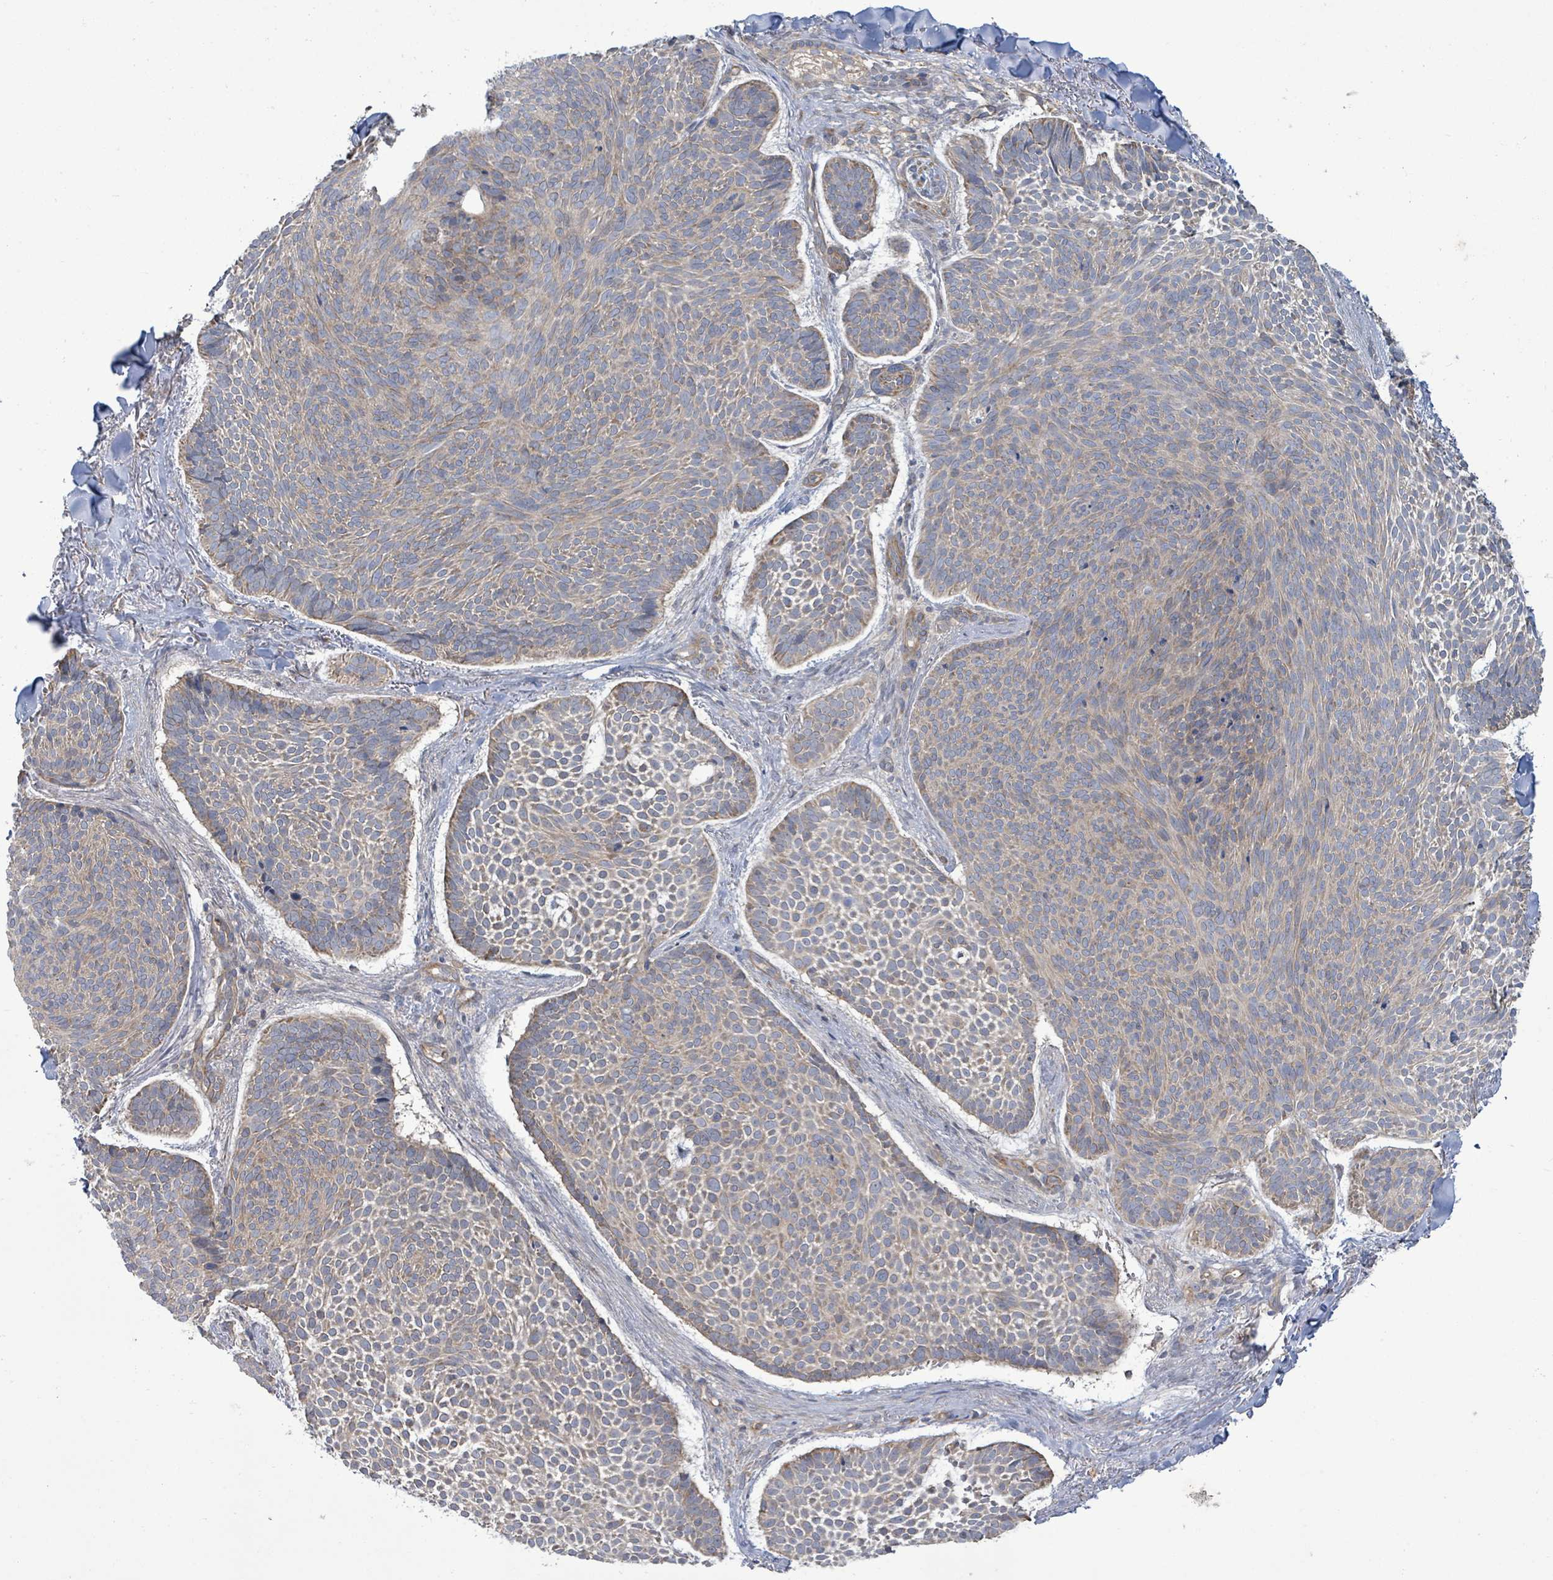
{"staining": {"intensity": "moderate", "quantity": "25%-75%", "location": "cytoplasmic/membranous"}, "tissue": "skin cancer", "cell_type": "Tumor cells", "image_type": "cancer", "snomed": [{"axis": "morphology", "description": "Basal cell carcinoma"}, {"axis": "topography", "description": "Skin"}], "caption": "Immunohistochemical staining of skin cancer exhibits medium levels of moderate cytoplasmic/membranous staining in about 25%-75% of tumor cells. The staining was performed using DAB (3,3'-diaminobenzidine) to visualize the protein expression in brown, while the nuclei were stained in blue with hematoxylin (Magnification: 20x).", "gene": "KBTBD11", "patient": {"sex": "male", "age": 70}}